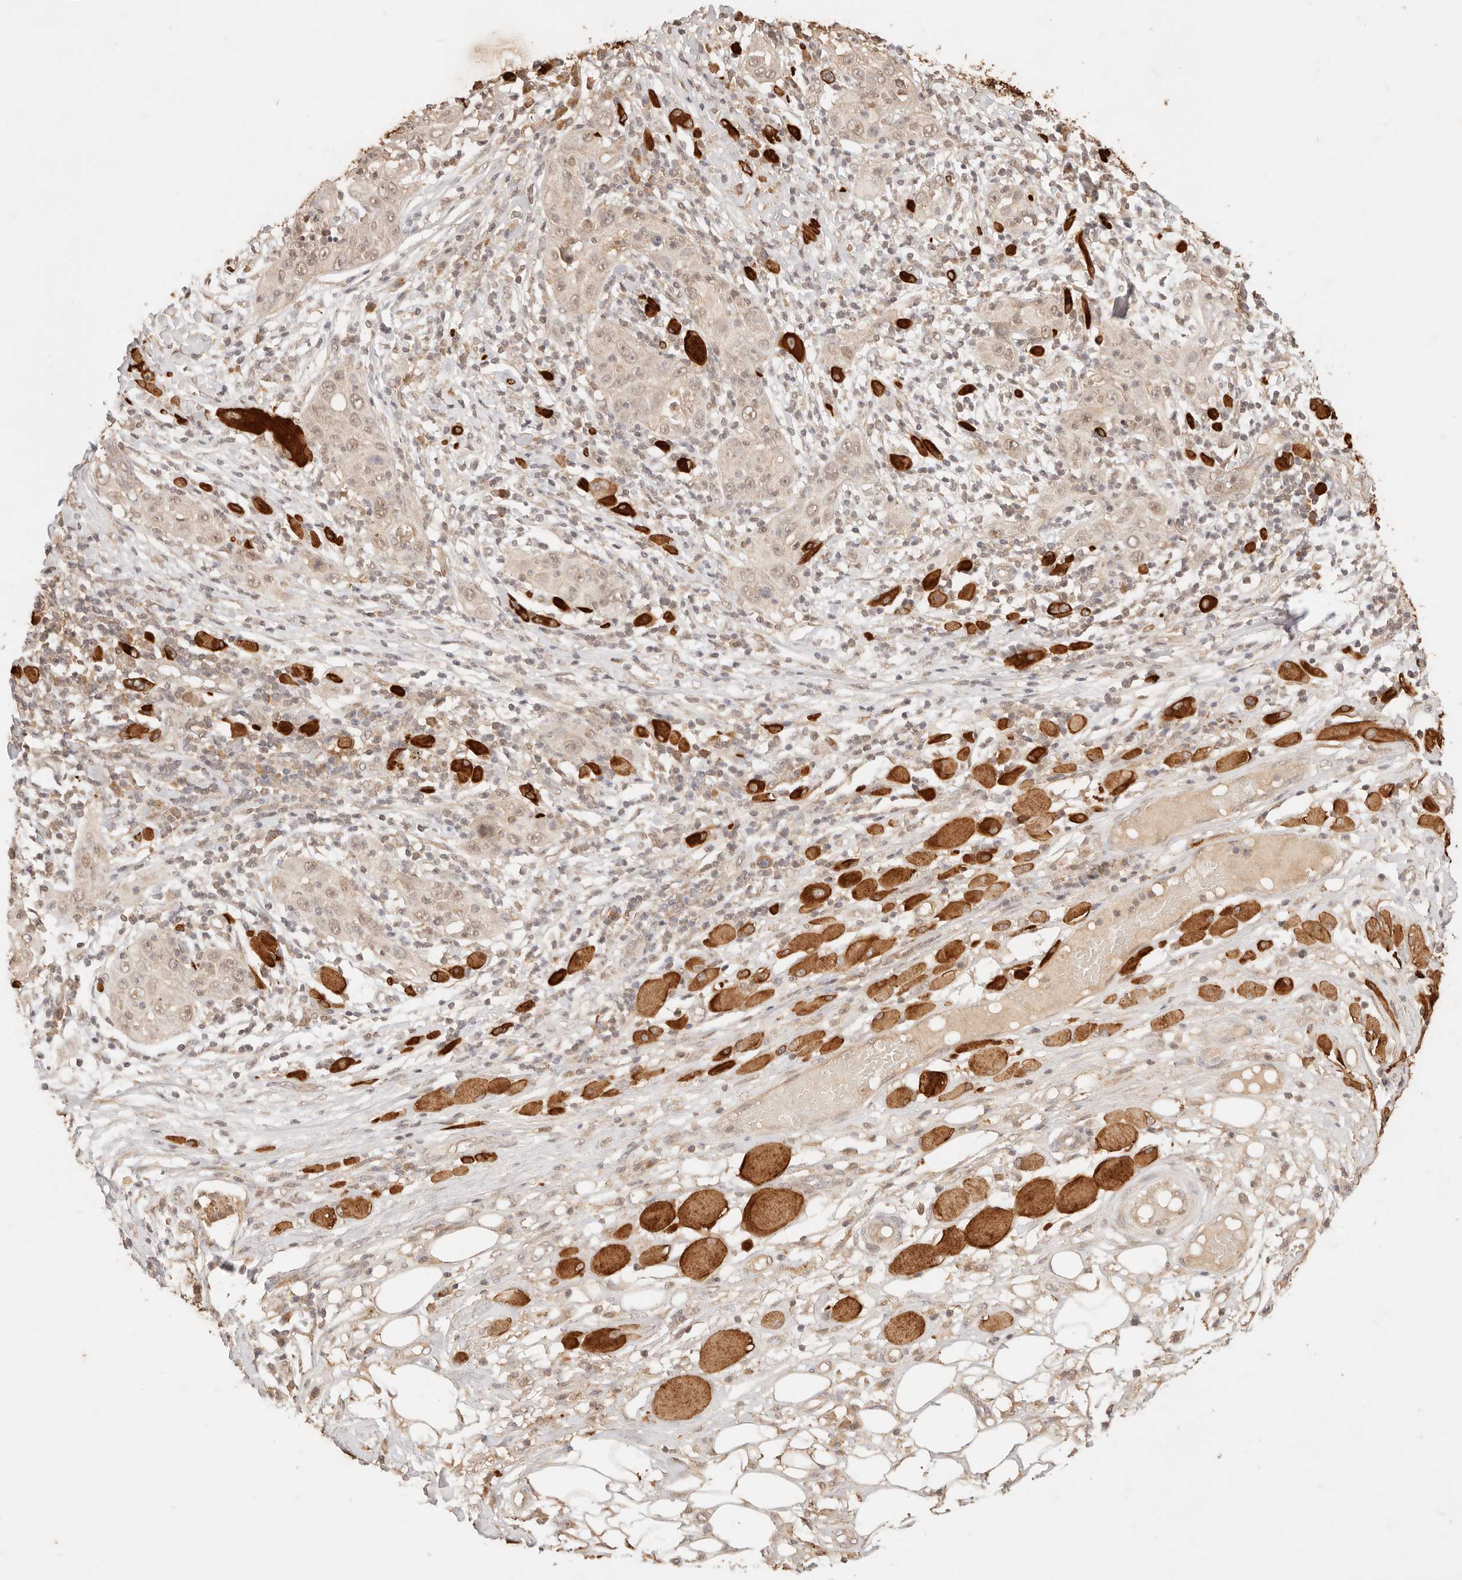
{"staining": {"intensity": "weak", "quantity": ">75%", "location": "cytoplasmic/membranous,nuclear"}, "tissue": "skin cancer", "cell_type": "Tumor cells", "image_type": "cancer", "snomed": [{"axis": "morphology", "description": "Squamous cell carcinoma, NOS"}, {"axis": "topography", "description": "Skin"}], "caption": "Tumor cells reveal weak cytoplasmic/membranous and nuclear positivity in about >75% of cells in skin squamous cell carcinoma.", "gene": "TRIM11", "patient": {"sex": "female", "age": 88}}